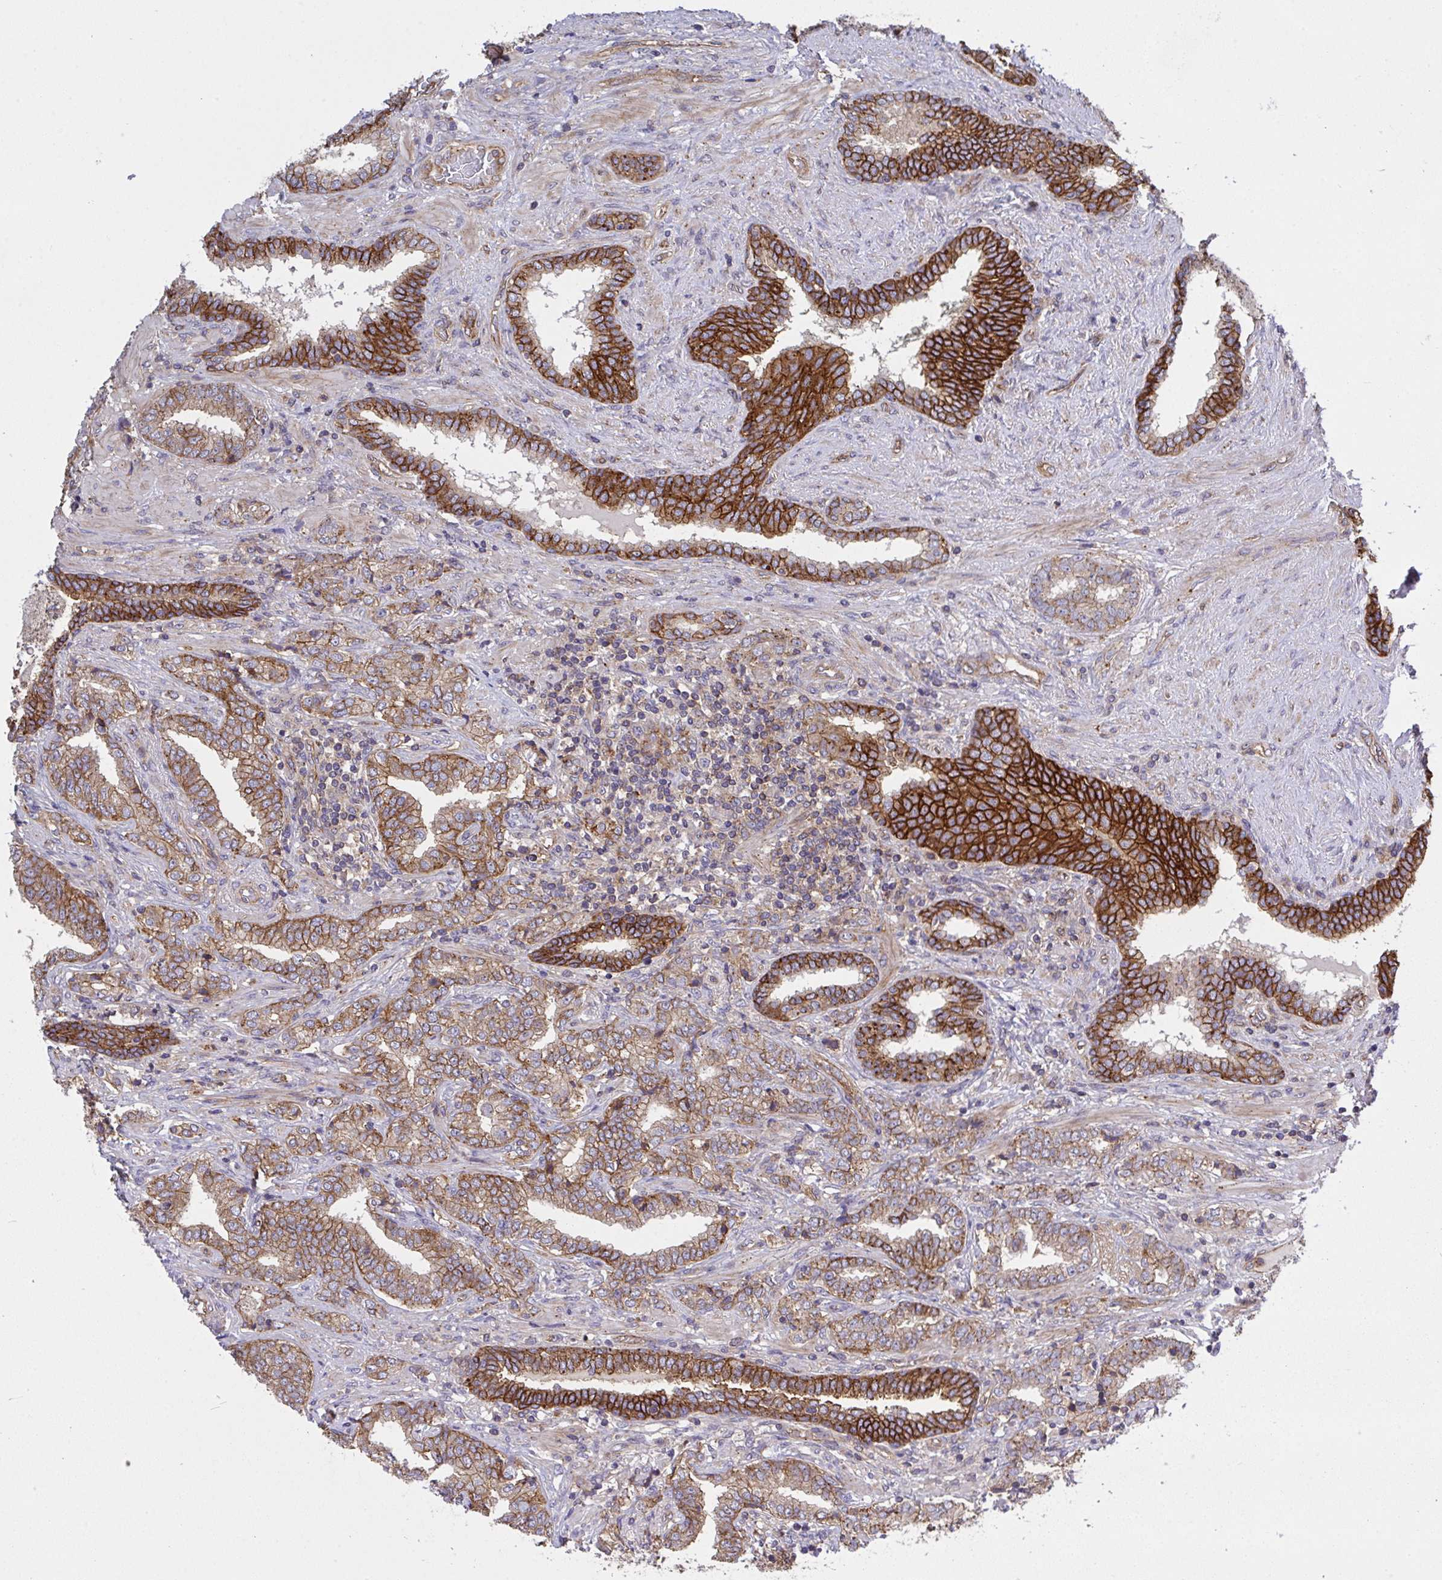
{"staining": {"intensity": "moderate", "quantity": ">75%", "location": "cytoplasmic/membranous"}, "tissue": "prostate cancer", "cell_type": "Tumor cells", "image_type": "cancer", "snomed": [{"axis": "morphology", "description": "Adenocarcinoma, High grade"}, {"axis": "topography", "description": "Prostate"}], "caption": "The immunohistochemical stain shows moderate cytoplasmic/membranous expression in tumor cells of prostate adenocarcinoma (high-grade) tissue. The staining is performed using DAB brown chromogen to label protein expression. The nuclei are counter-stained blue using hematoxylin.", "gene": "C4orf36", "patient": {"sex": "male", "age": 72}}